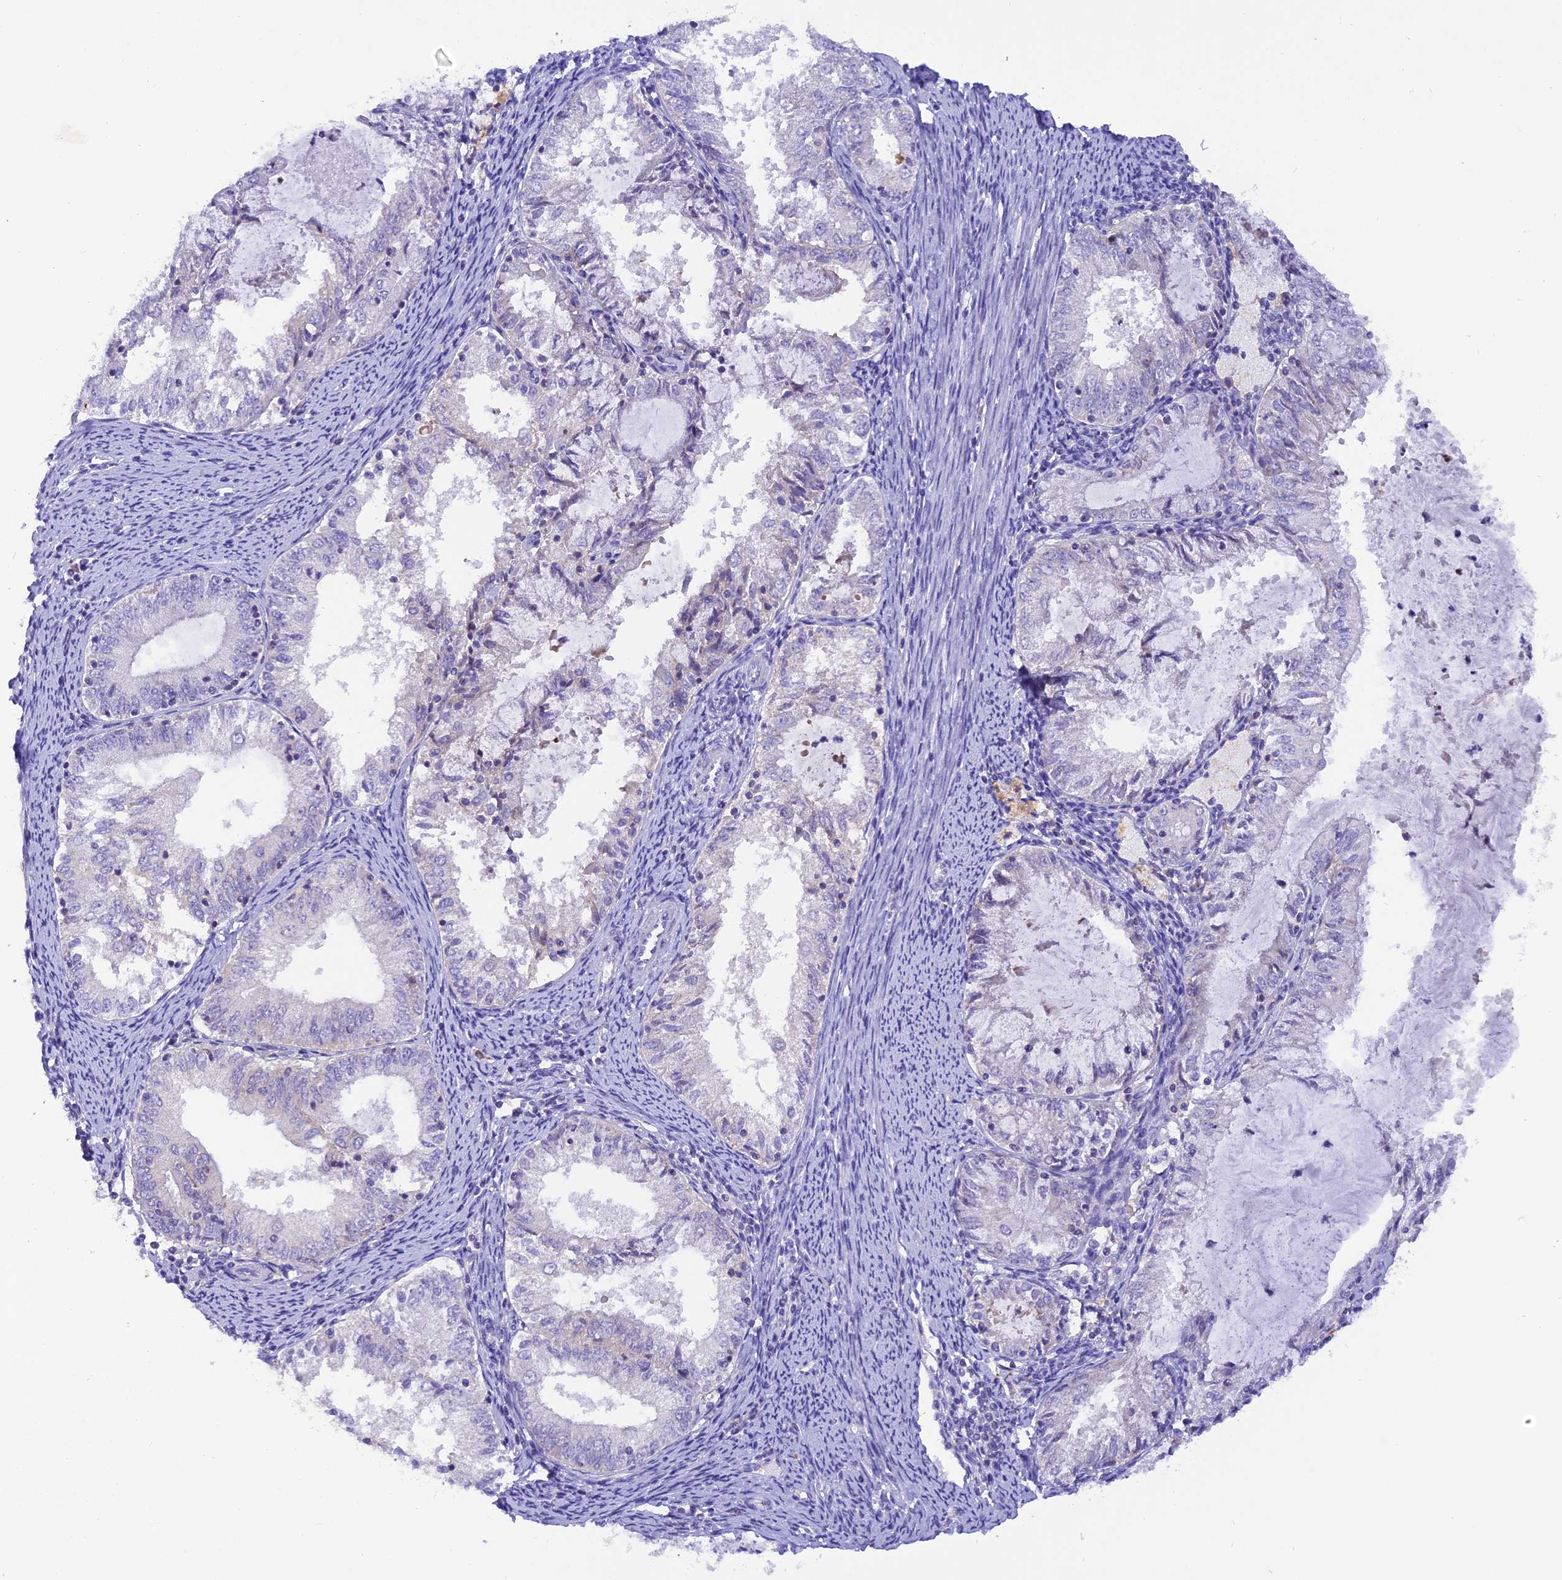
{"staining": {"intensity": "negative", "quantity": "none", "location": "none"}, "tissue": "endometrial cancer", "cell_type": "Tumor cells", "image_type": "cancer", "snomed": [{"axis": "morphology", "description": "Adenocarcinoma, NOS"}, {"axis": "topography", "description": "Endometrium"}], "caption": "Micrograph shows no protein positivity in tumor cells of endometrial cancer (adenocarcinoma) tissue.", "gene": "COL6A5", "patient": {"sex": "female", "age": 57}}